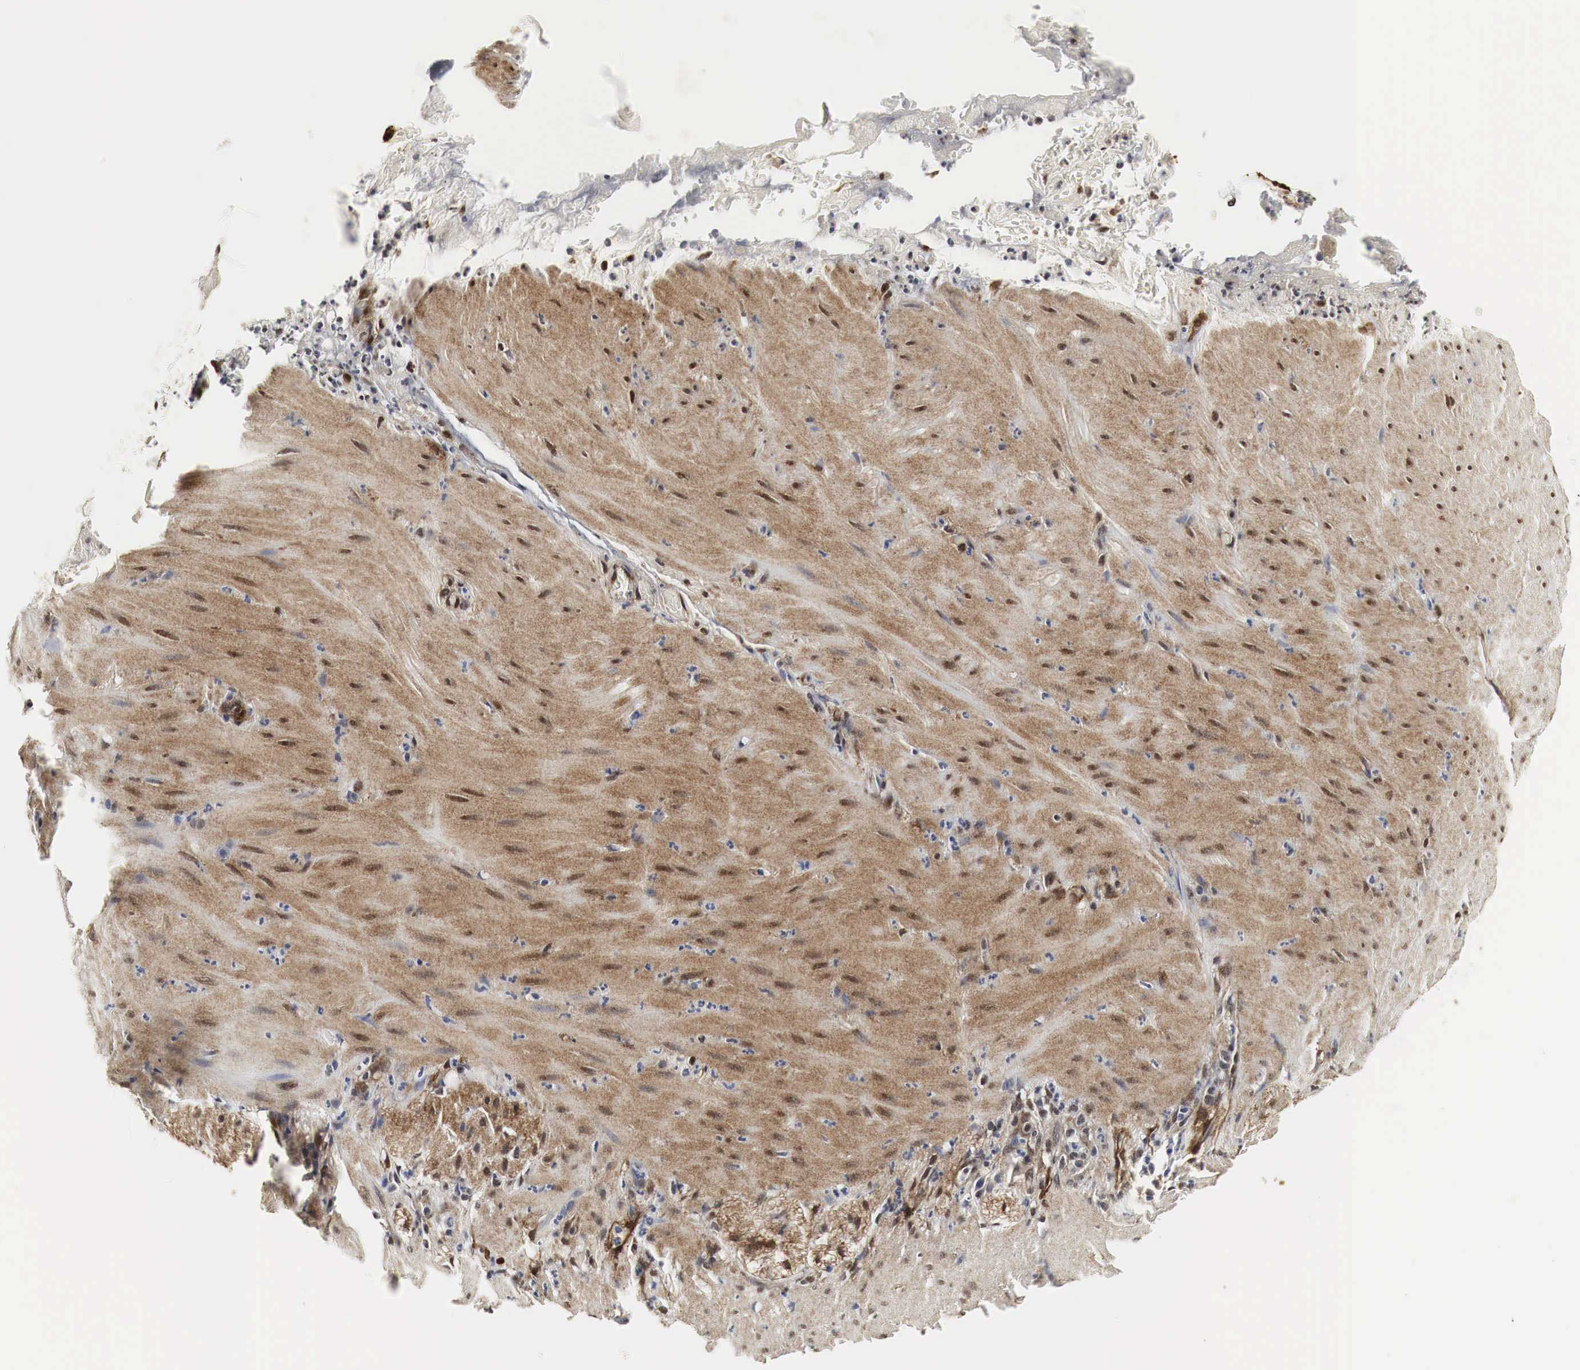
{"staining": {"intensity": "moderate", "quantity": ">75%", "location": "cytoplasmic/membranous"}, "tissue": "smooth muscle", "cell_type": "Smooth muscle cells", "image_type": "normal", "snomed": [{"axis": "morphology", "description": "Normal tissue, NOS"}, {"axis": "topography", "description": "Duodenum"}], "caption": "Immunohistochemical staining of normal smooth muscle exhibits moderate cytoplasmic/membranous protein positivity in approximately >75% of smooth muscle cells.", "gene": "SPIN1", "patient": {"sex": "male", "age": 63}}